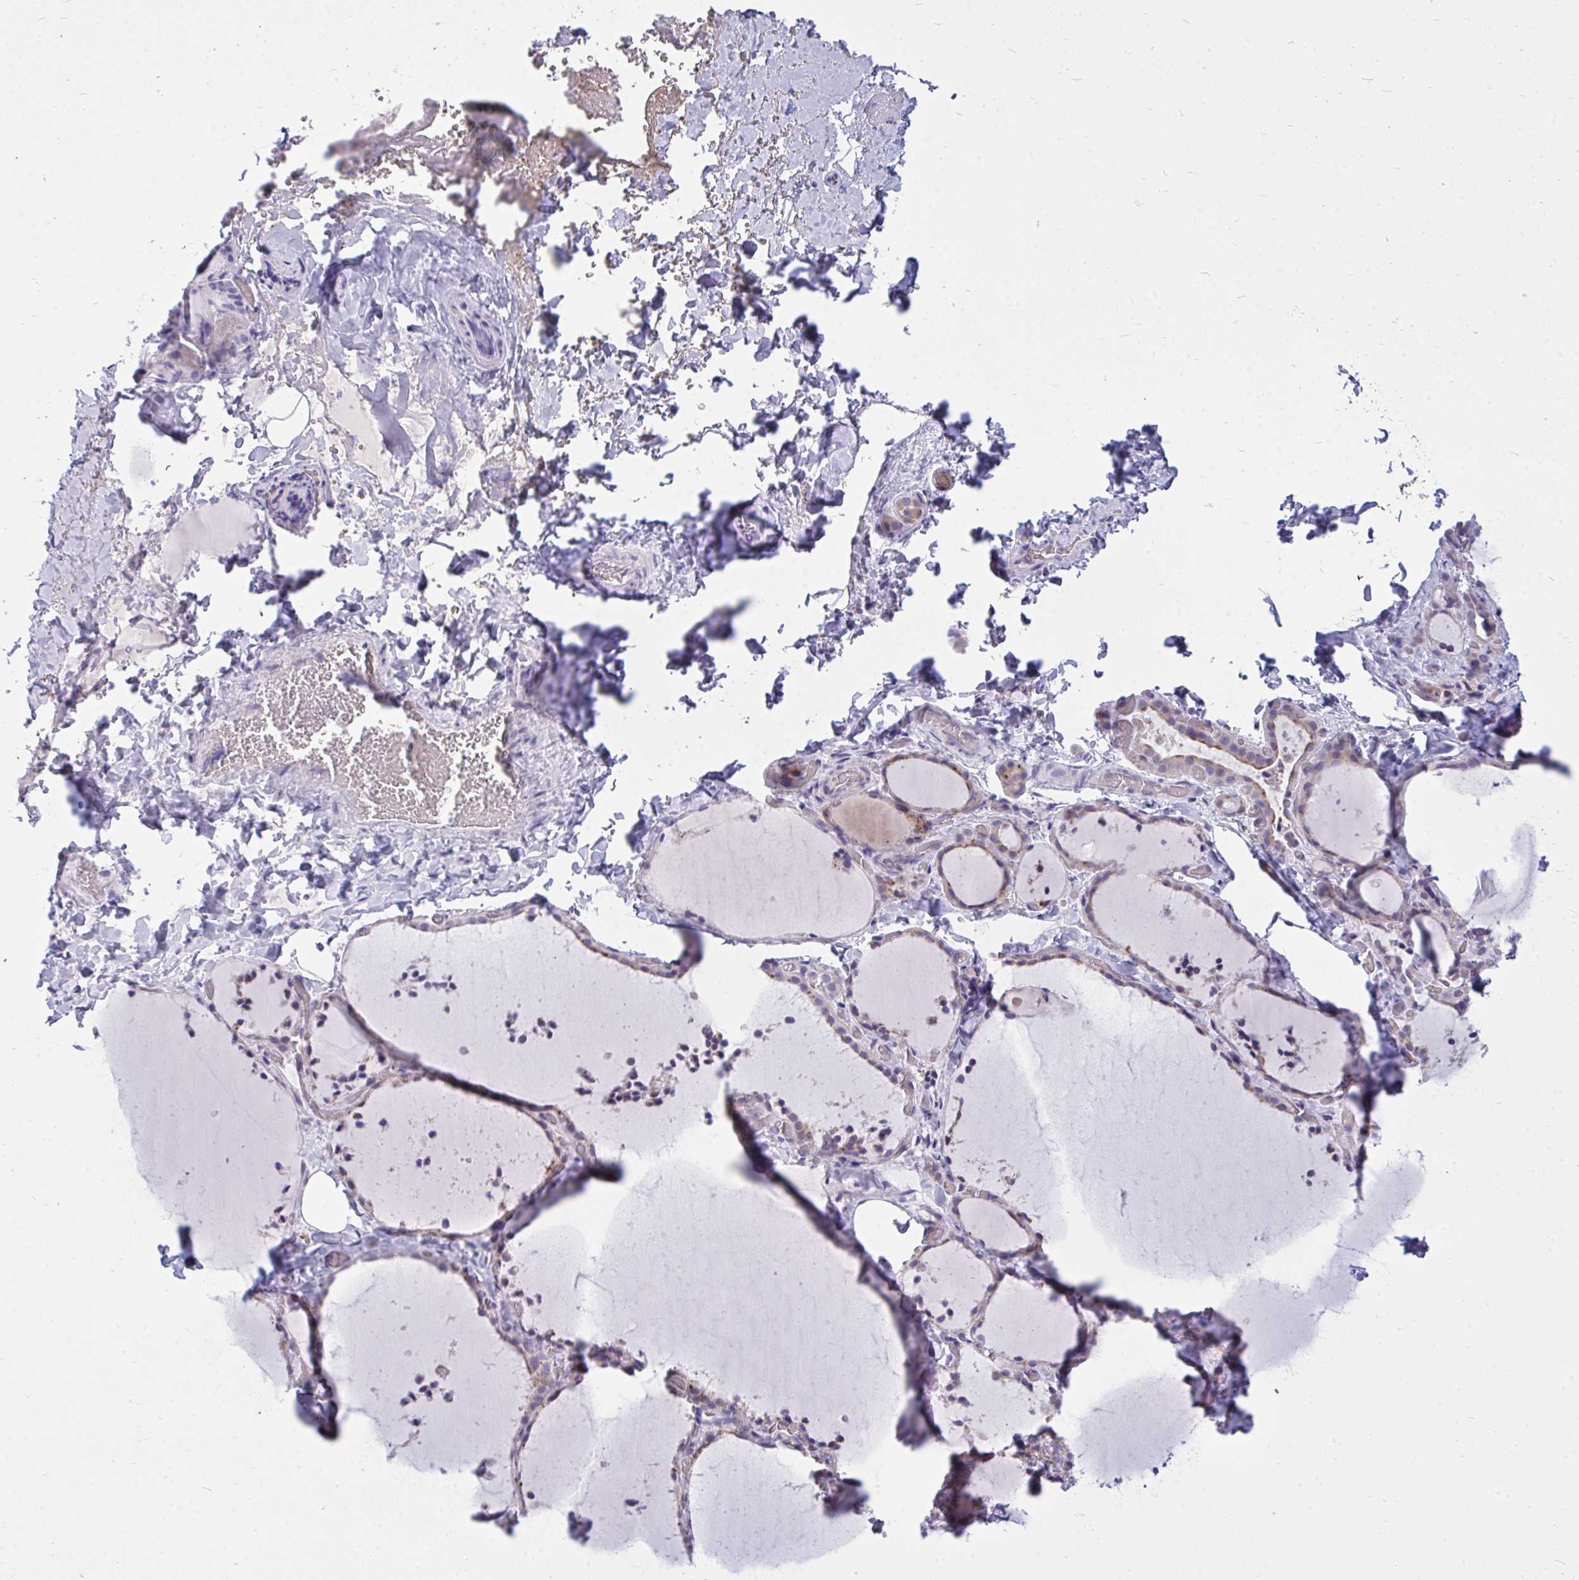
{"staining": {"intensity": "weak", "quantity": "<25%", "location": "cytoplasmic/membranous"}, "tissue": "thyroid gland", "cell_type": "Glandular cells", "image_type": "normal", "snomed": [{"axis": "morphology", "description": "Normal tissue, NOS"}, {"axis": "topography", "description": "Thyroid gland"}], "caption": "An image of thyroid gland stained for a protein shows no brown staining in glandular cells. (DAB immunohistochemistry with hematoxylin counter stain).", "gene": "ZSCAN25", "patient": {"sex": "female", "age": 22}}